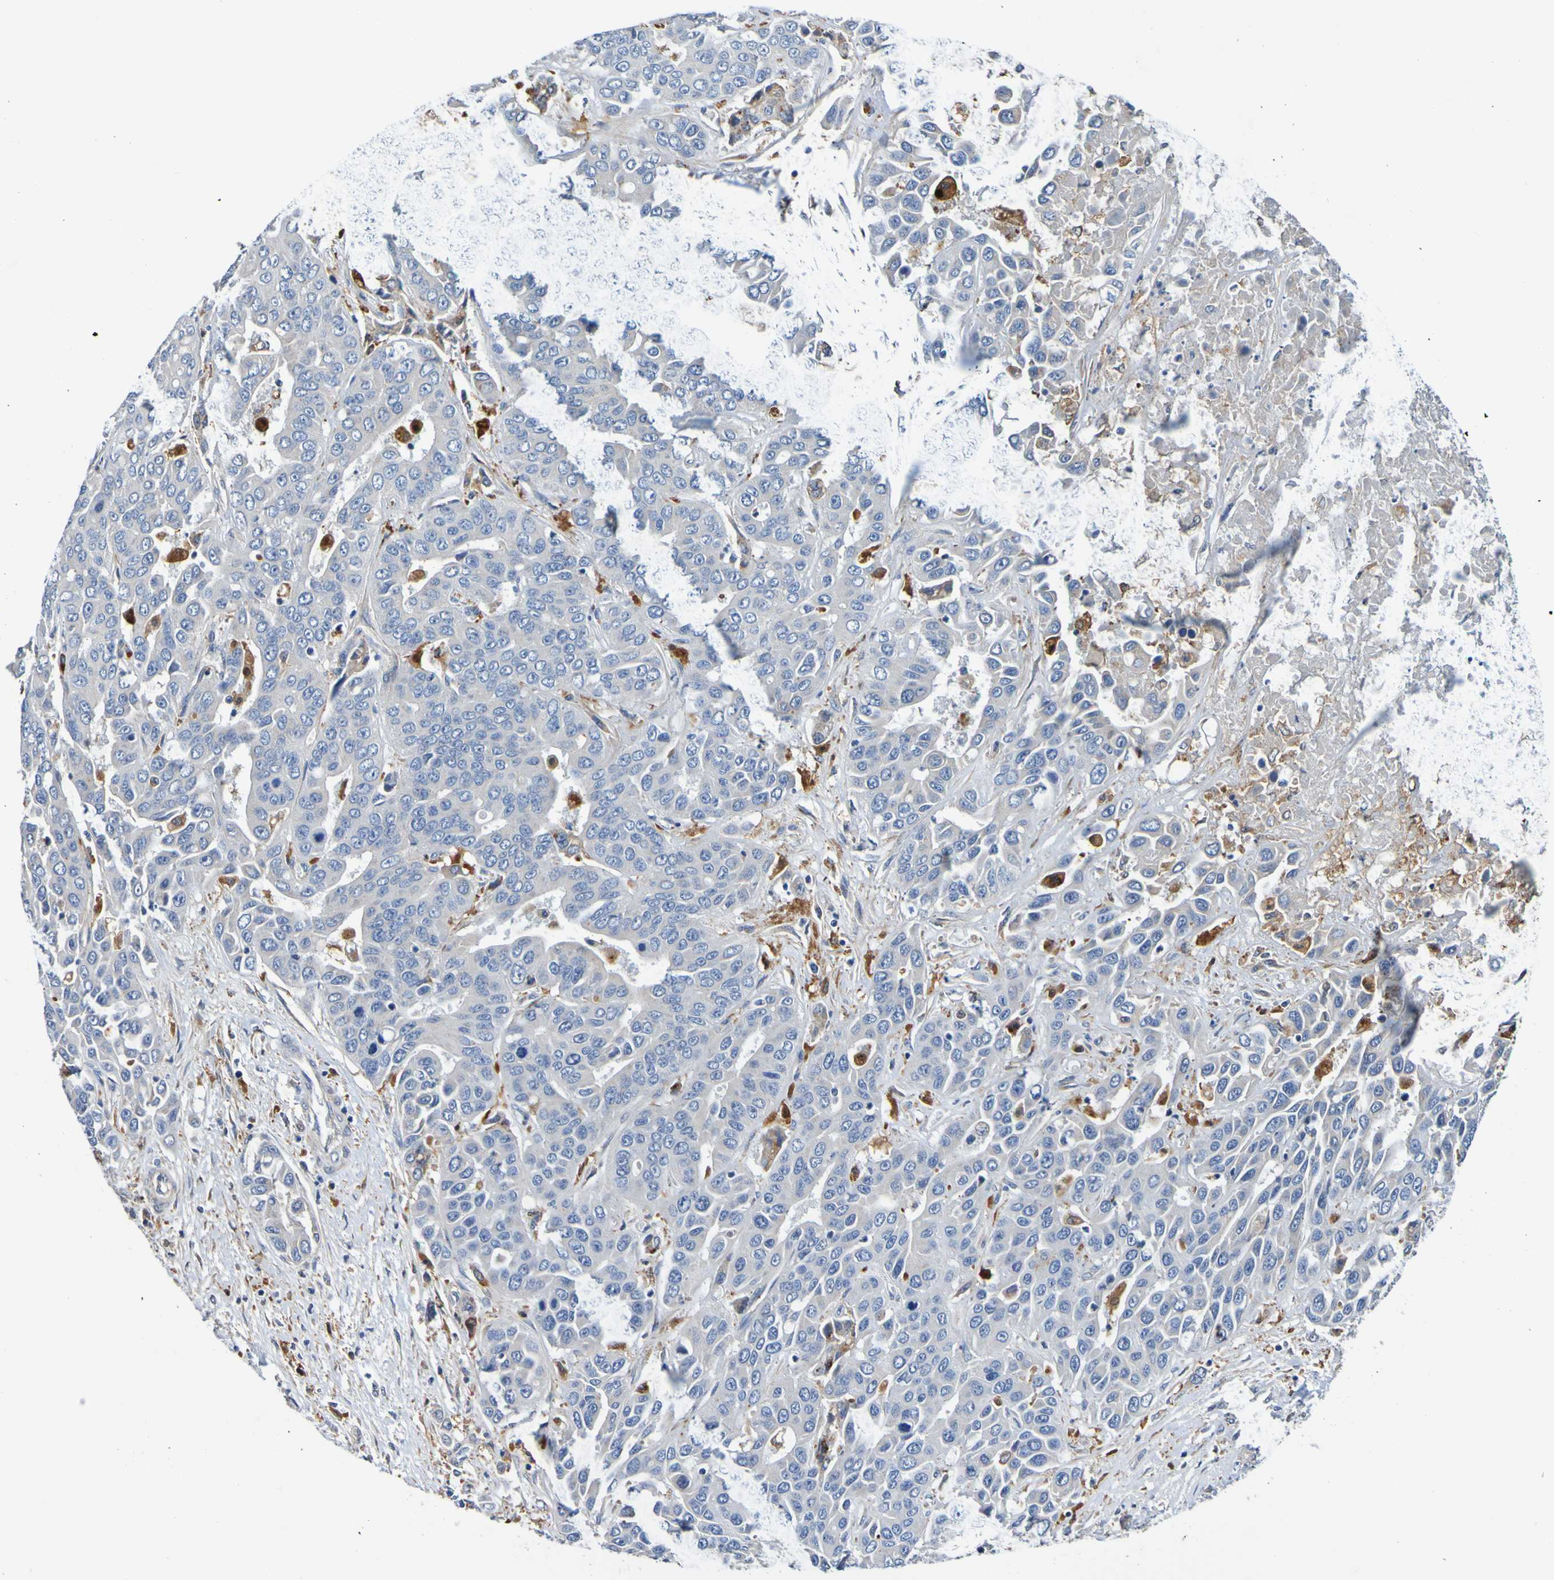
{"staining": {"intensity": "weak", "quantity": ">75%", "location": "cytoplasmic/membranous"}, "tissue": "liver cancer", "cell_type": "Tumor cells", "image_type": "cancer", "snomed": [{"axis": "morphology", "description": "Cholangiocarcinoma"}, {"axis": "topography", "description": "Liver"}], "caption": "High-power microscopy captured an immunohistochemistry (IHC) histopathology image of liver cholangiocarcinoma, revealing weak cytoplasmic/membranous positivity in approximately >75% of tumor cells.", "gene": "METAP2", "patient": {"sex": "female", "age": 52}}